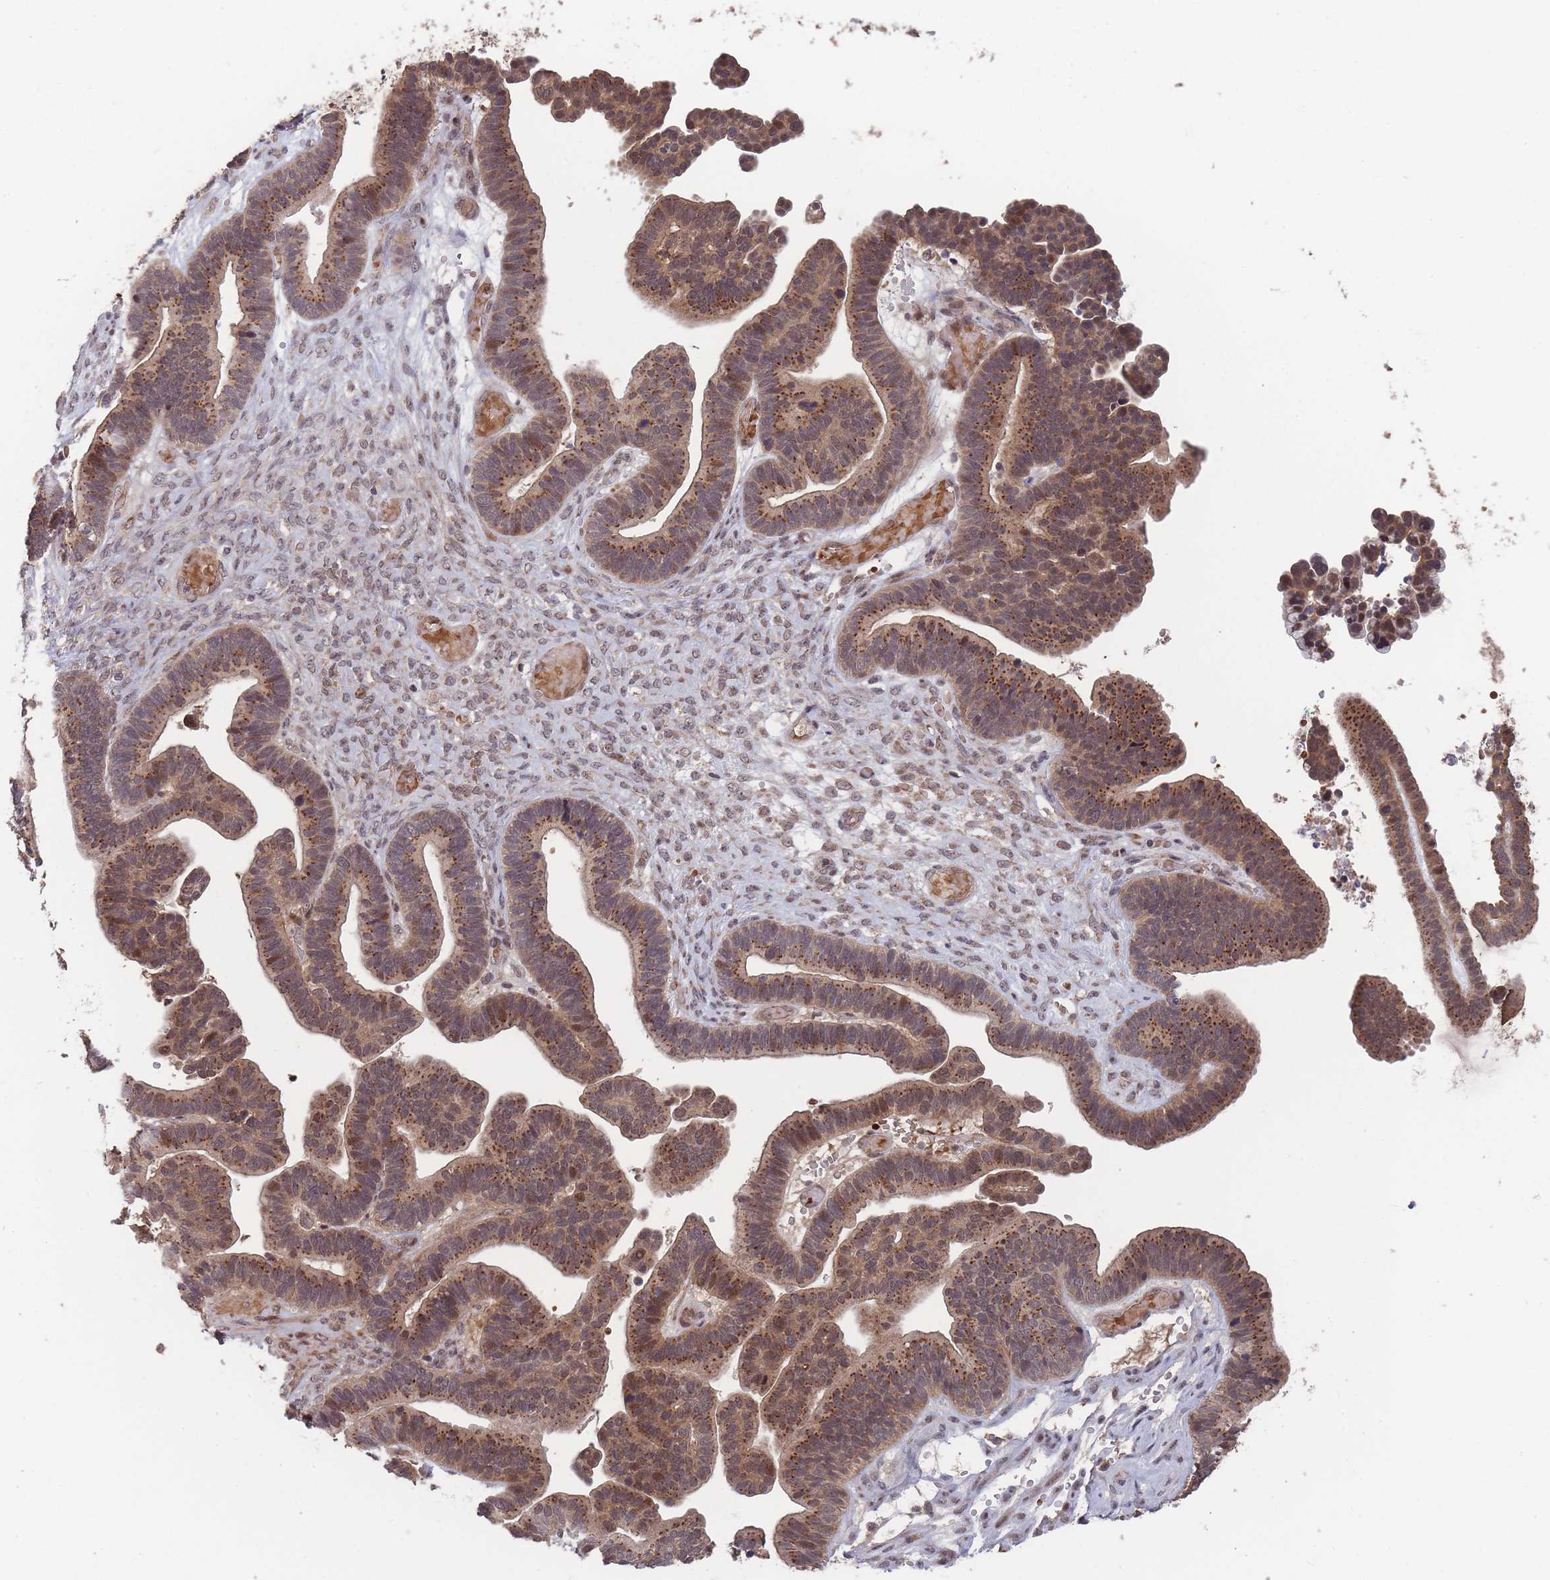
{"staining": {"intensity": "strong", "quantity": ">75%", "location": "cytoplasmic/membranous"}, "tissue": "ovarian cancer", "cell_type": "Tumor cells", "image_type": "cancer", "snomed": [{"axis": "morphology", "description": "Cystadenocarcinoma, serous, NOS"}, {"axis": "topography", "description": "Ovary"}], "caption": "Immunohistochemistry staining of serous cystadenocarcinoma (ovarian), which demonstrates high levels of strong cytoplasmic/membranous expression in about >75% of tumor cells indicating strong cytoplasmic/membranous protein staining. The staining was performed using DAB (3,3'-diaminobenzidine) (brown) for protein detection and nuclei were counterstained in hematoxylin (blue).", "gene": "SF3B1", "patient": {"sex": "female", "age": 56}}